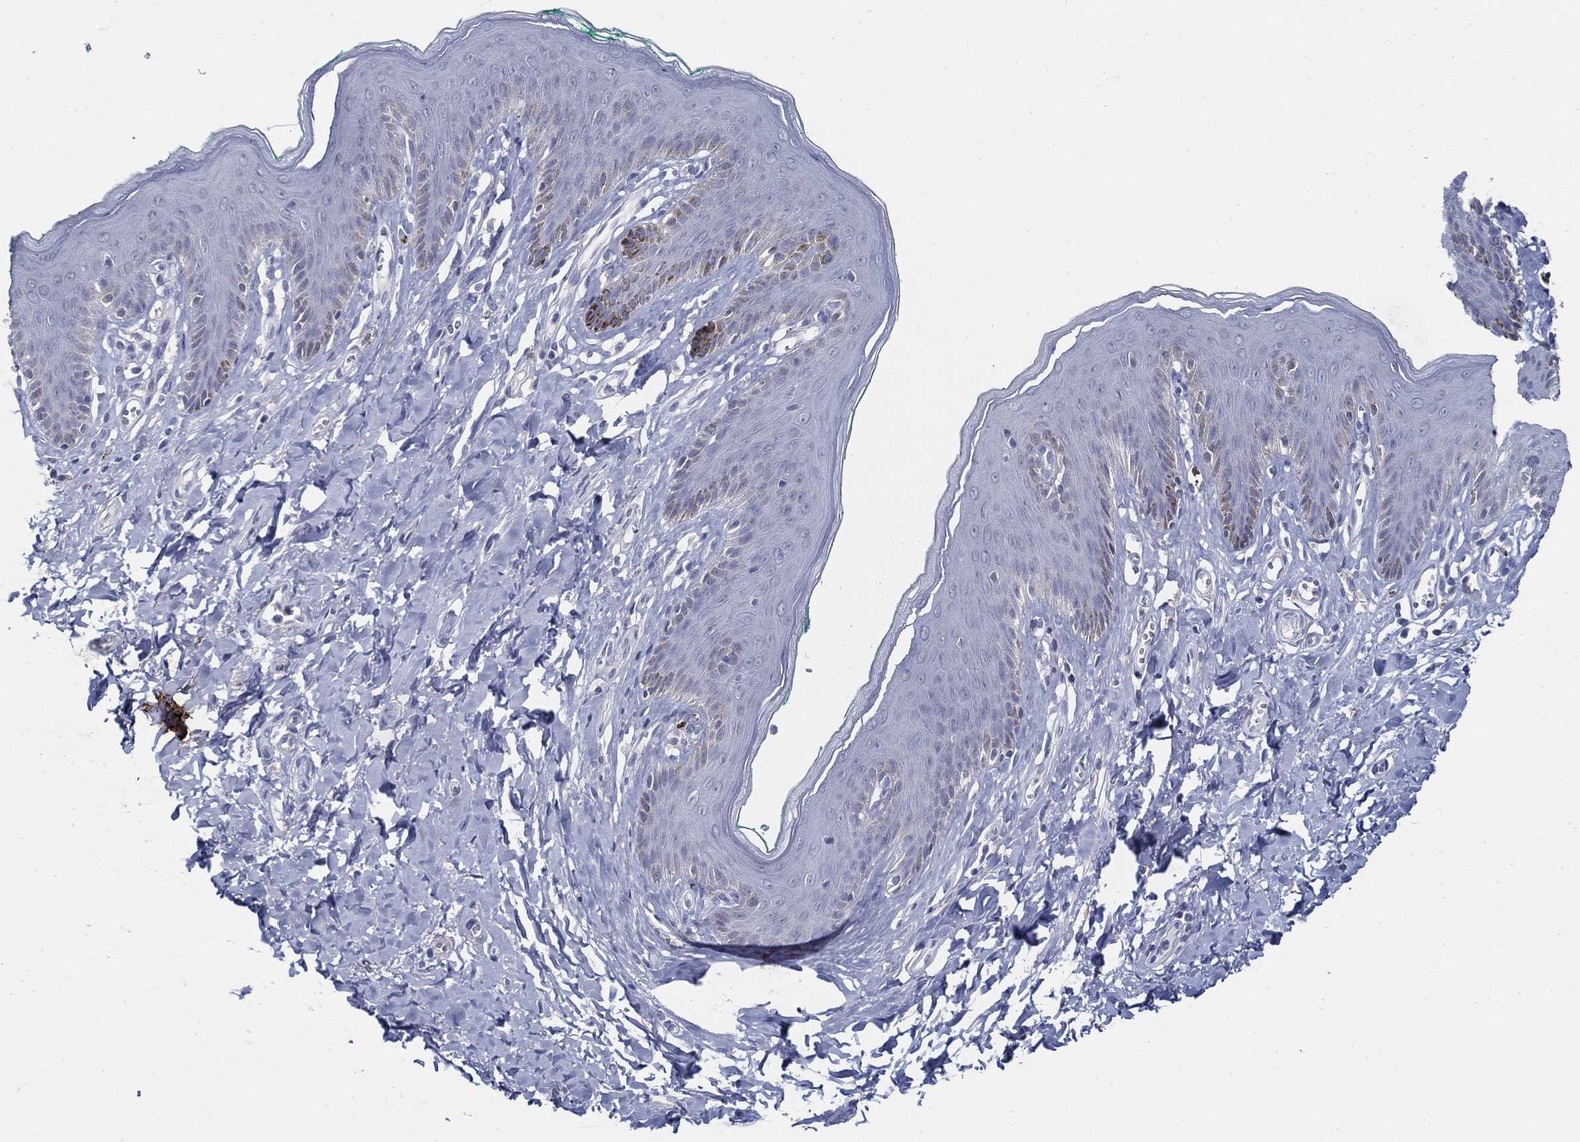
{"staining": {"intensity": "negative", "quantity": "none", "location": "none"}, "tissue": "skin", "cell_type": "Epidermal cells", "image_type": "normal", "snomed": [{"axis": "morphology", "description": "Normal tissue, NOS"}, {"axis": "topography", "description": "Vulva"}], "caption": "The IHC image has no significant expression in epidermal cells of skin. (DAB immunohistochemistry with hematoxylin counter stain).", "gene": "USP29", "patient": {"sex": "female", "age": 66}}